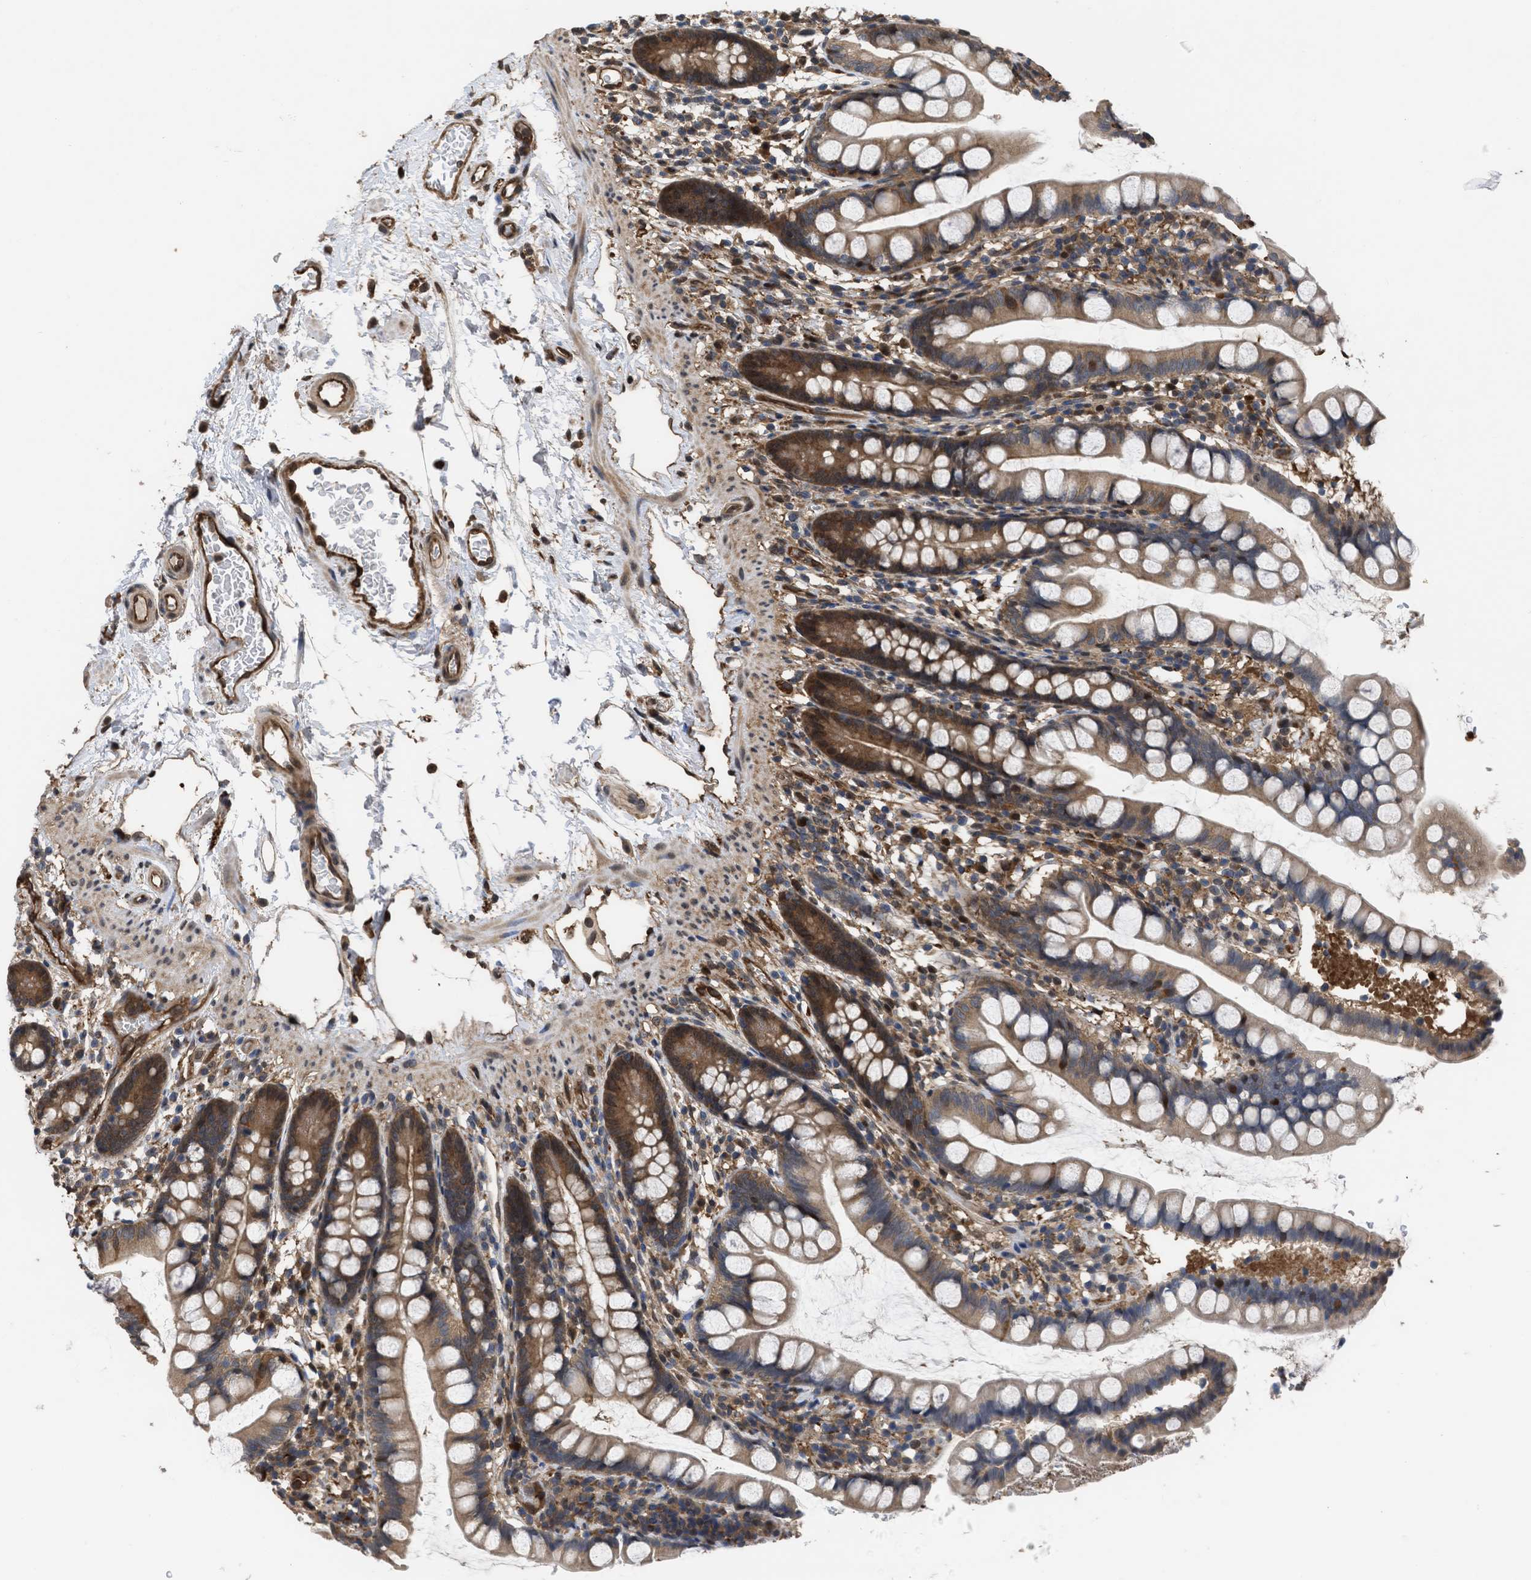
{"staining": {"intensity": "moderate", "quantity": ">75%", "location": "cytoplasmic/membranous"}, "tissue": "small intestine", "cell_type": "Glandular cells", "image_type": "normal", "snomed": [{"axis": "morphology", "description": "Normal tissue, NOS"}, {"axis": "topography", "description": "Small intestine"}], "caption": "Small intestine stained for a protein exhibits moderate cytoplasmic/membranous positivity in glandular cells. Immunohistochemistry stains the protein in brown and the nuclei are stained blue.", "gene": "YWHAG", "patient": {"sex": "female", "age": 84}}